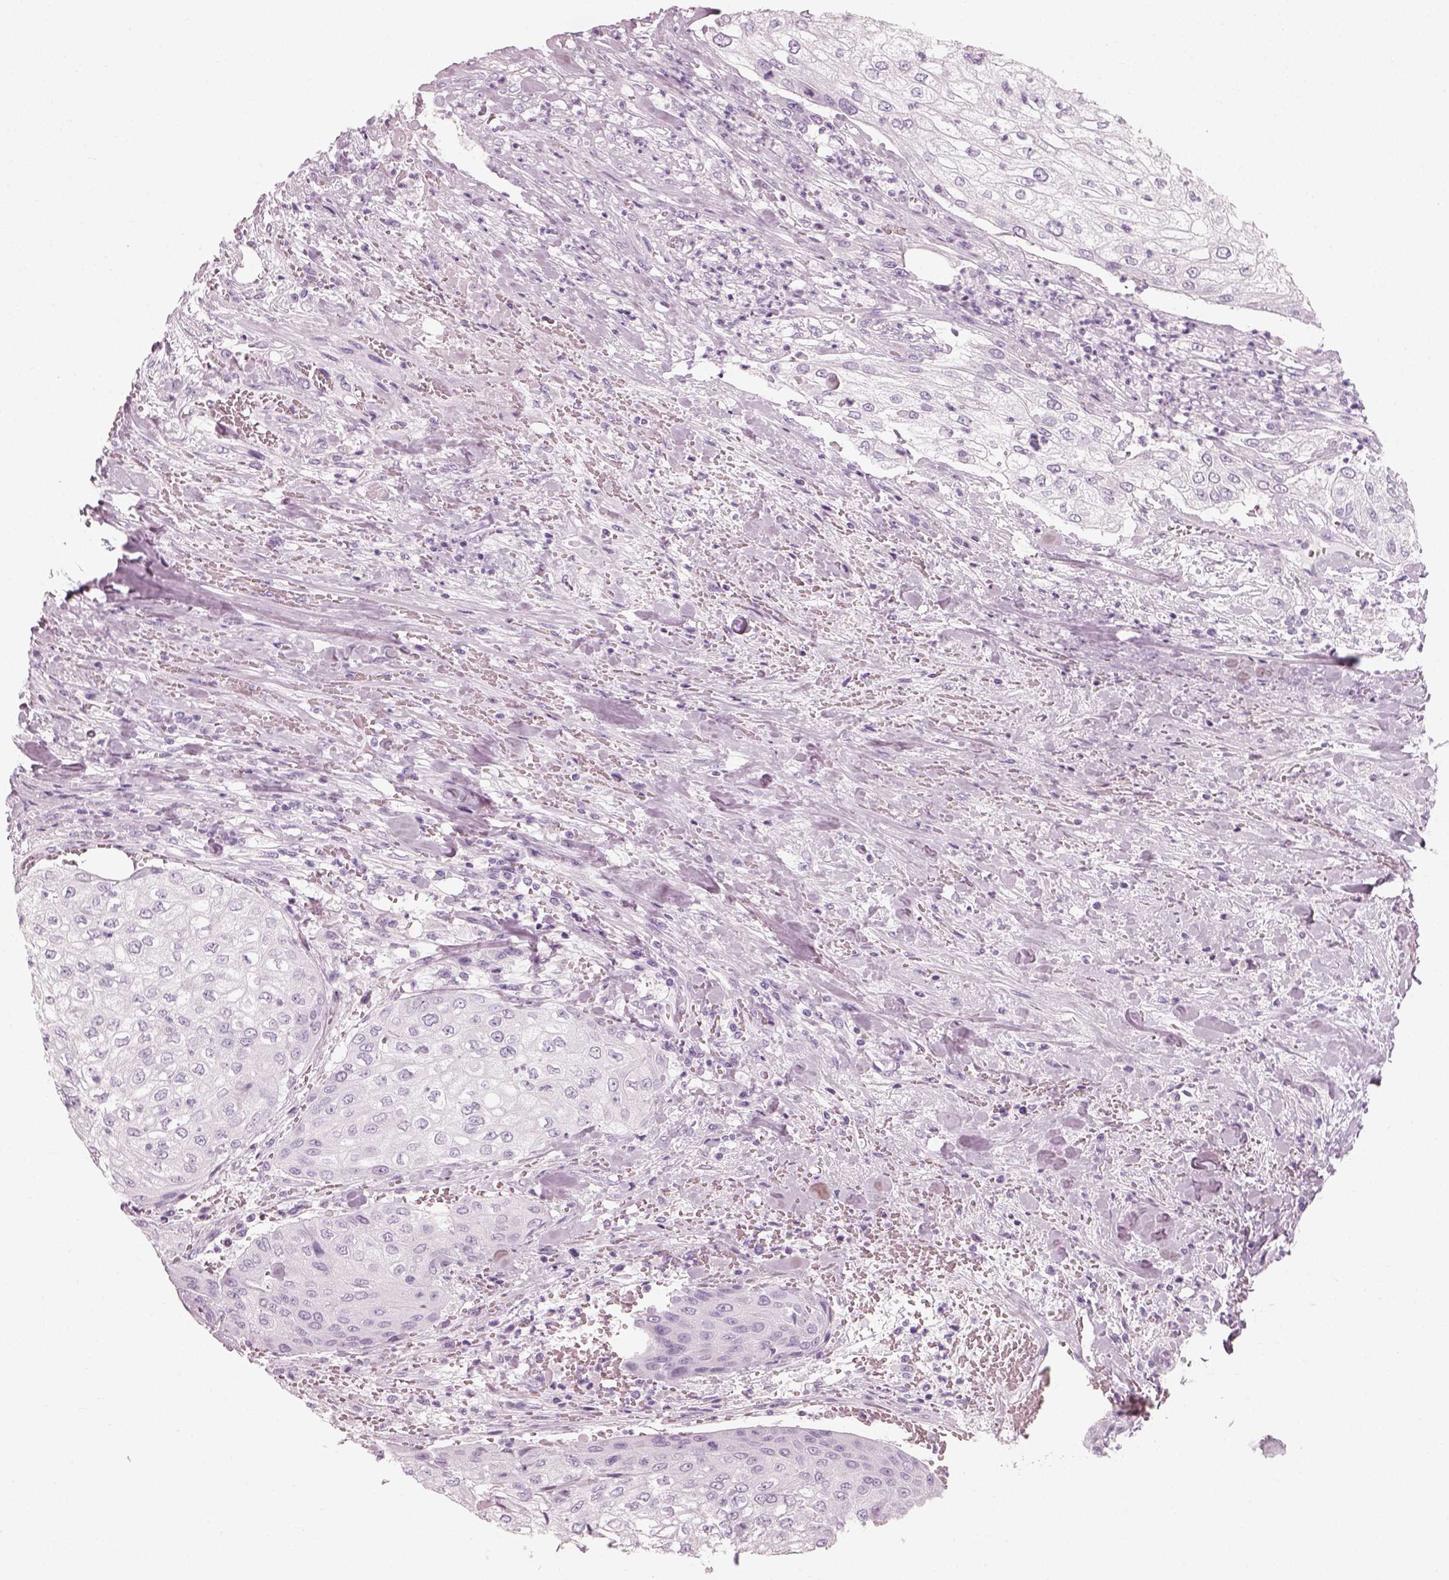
{"staining": {"intensity": "negative", "quantity": "none", "location": "none"}, "tissue": "urothelial cancer", "cell_type": "Tumor cells", "image_type": "cancer", "snomed": [{"axis": "morphology", "description": "Urothelial carcinoma, High grade"}, {"axis": "topography", "description": "Urinary bladder"}], "caption": "There is no significant positivity in tumor cells of urothelial carcinoma (high-grade).", "gene": "CRYAA", "patient": {"sex": "male", "age": 62}}